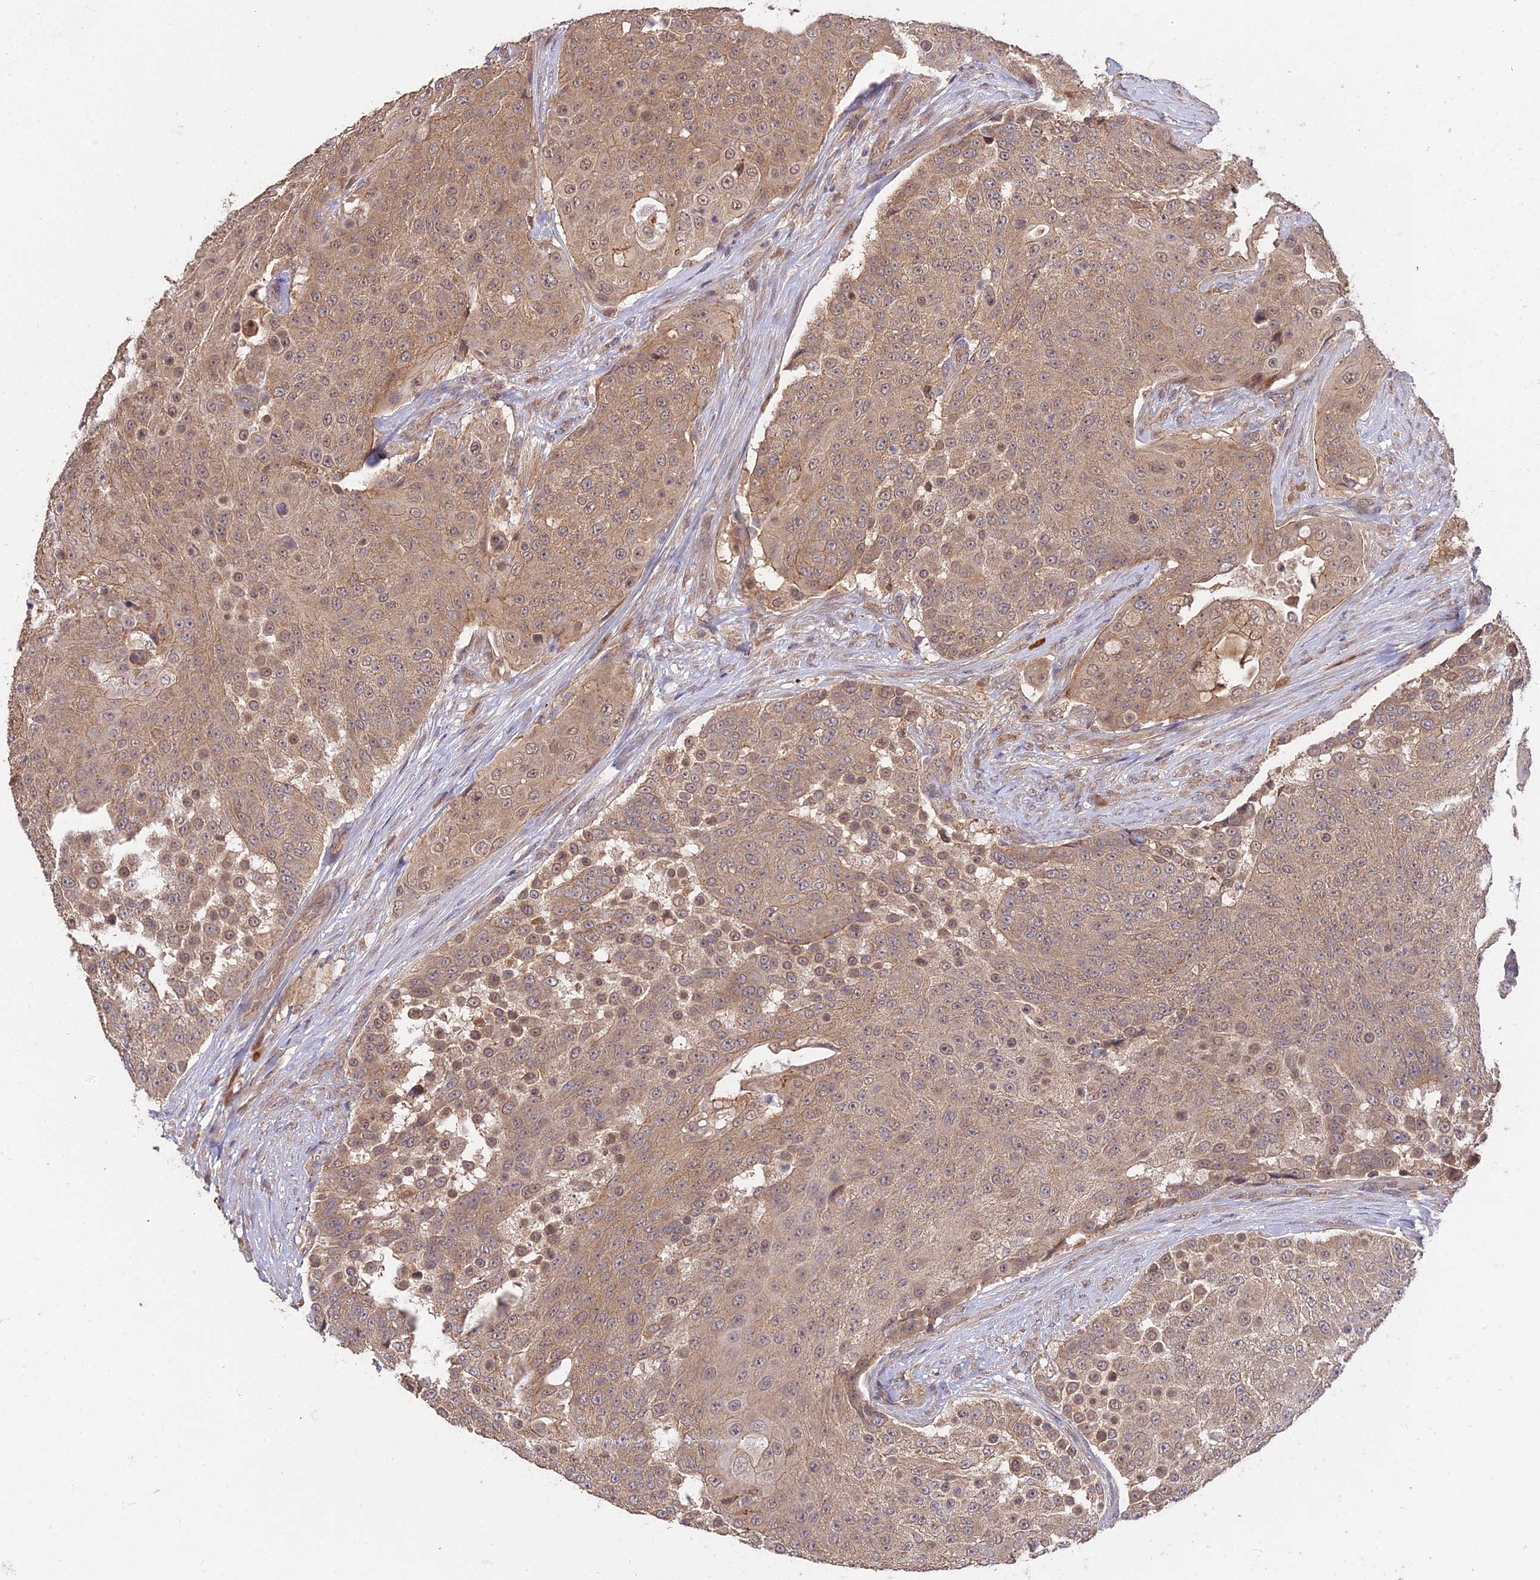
{"staining": {"intensity": "weak", "quantity": ">75%", "location": "cytoplasmic/membranous"}, "tissue": "urothelial cancer", "cell_type": "Tumor cells", "image_type": "cancer", "snomed": [{"axis": "morphology", "description": "Urothelial carcinoma, High grade"}, {"axis": "topography", "description": "Urinary bladder"}], "caption": "IHC image of neoplastic tissue: urothelial cancer stained using IHC shows low levels of weak protein expression localized specifically in the cytoplasmic/membranous of tumor cells, appearing as a cytoplasmic/membranous brown color.", "gene": "ARHGAP40", "patient": {"sex": "female", "age": 63}}